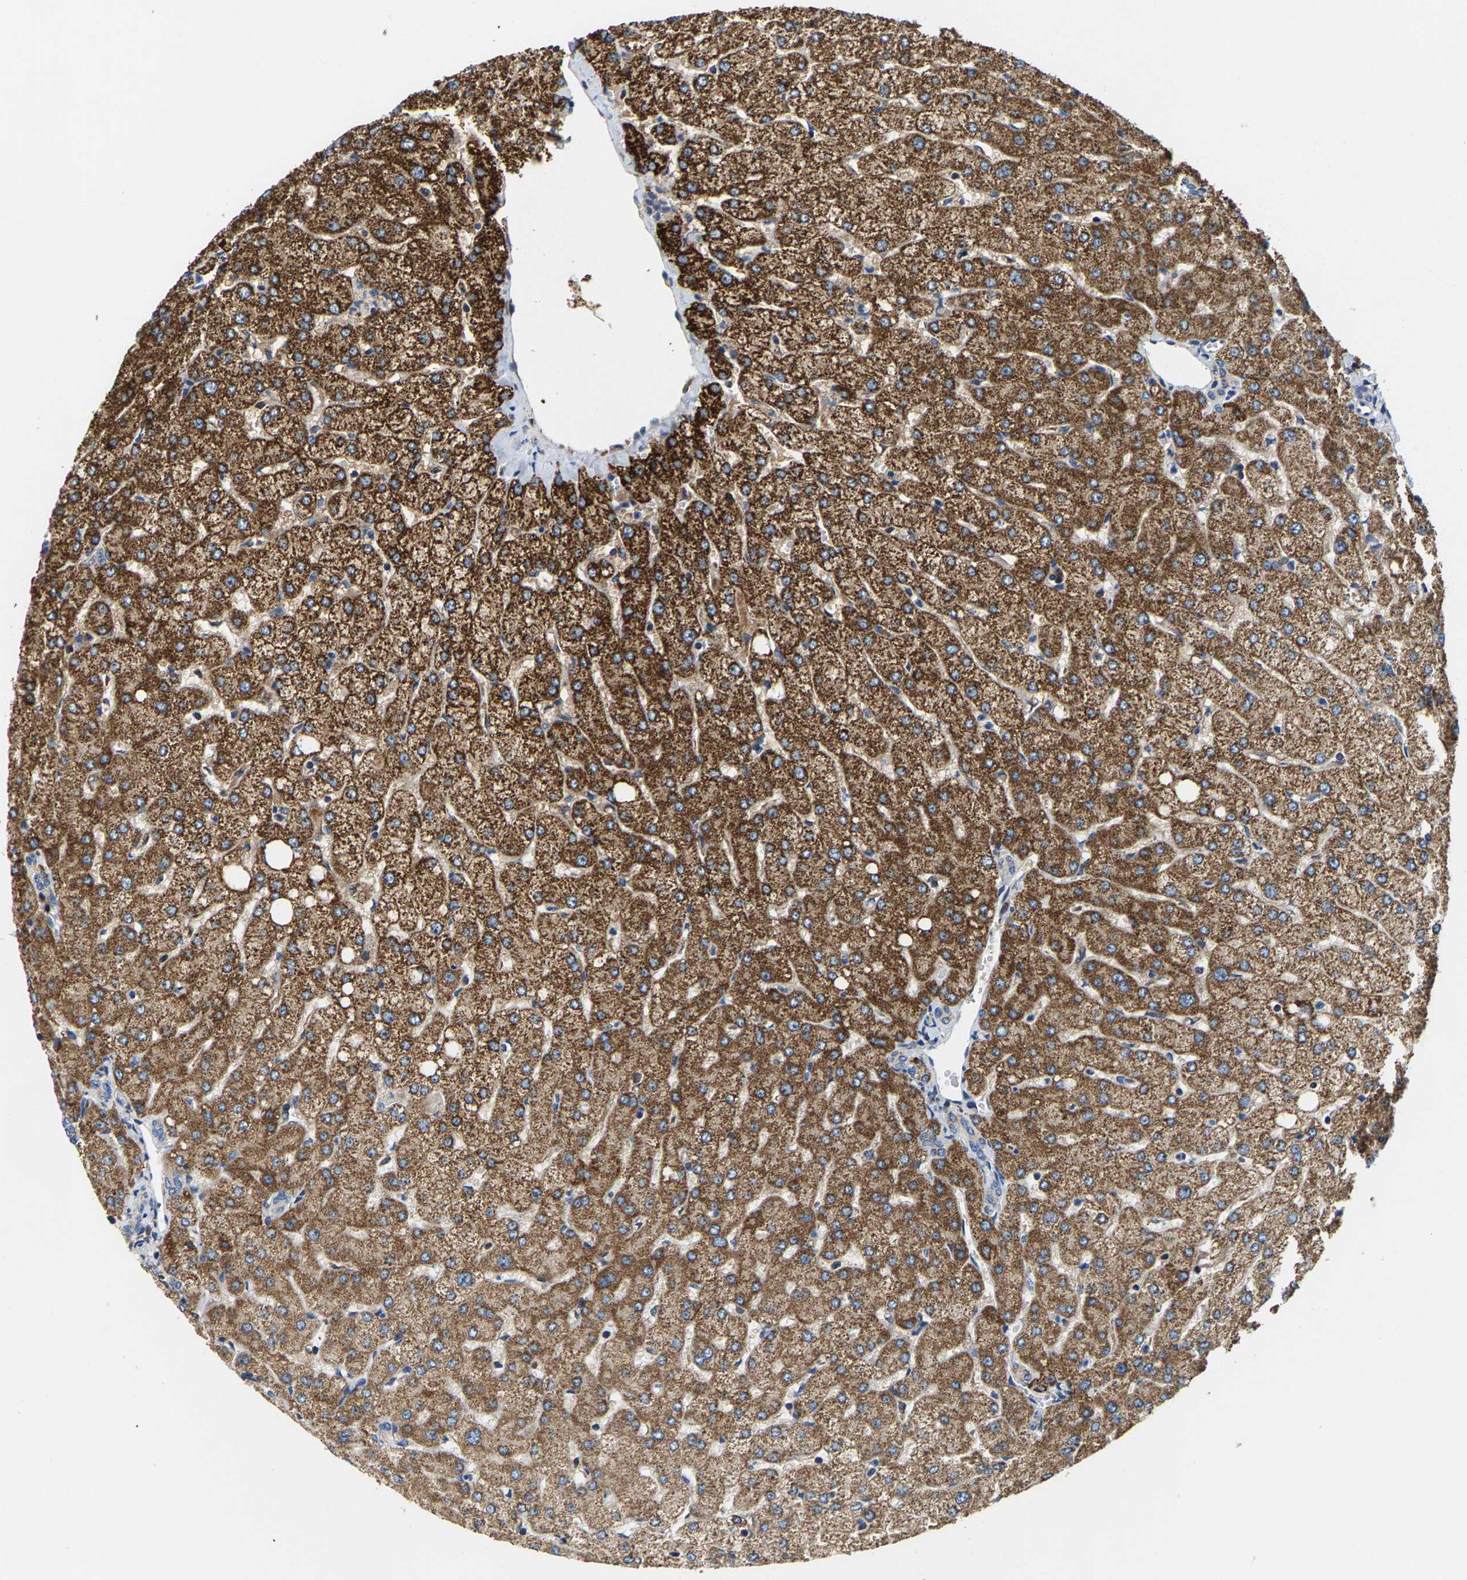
{"staining": {"intensity": "negative", "quantity": "none", "location": "none"}, "tissue": "liver", "cell_type": "Cholangiocytes", "image_type": "normal", "snomed": [{"axis": "morphology", "description": "Normal tissue, NOS"}, {"axis": "topography", "description": "Liver"}], "caption": "Cholangiocytes are negative for brown protein staining in unremarkable liver. The staining is performed using DAB brown chromogen with nuclei counter-stained in using hematoxylin.", "gene": "SHMT2", "patient": {"sex": "female", "age": 54}}